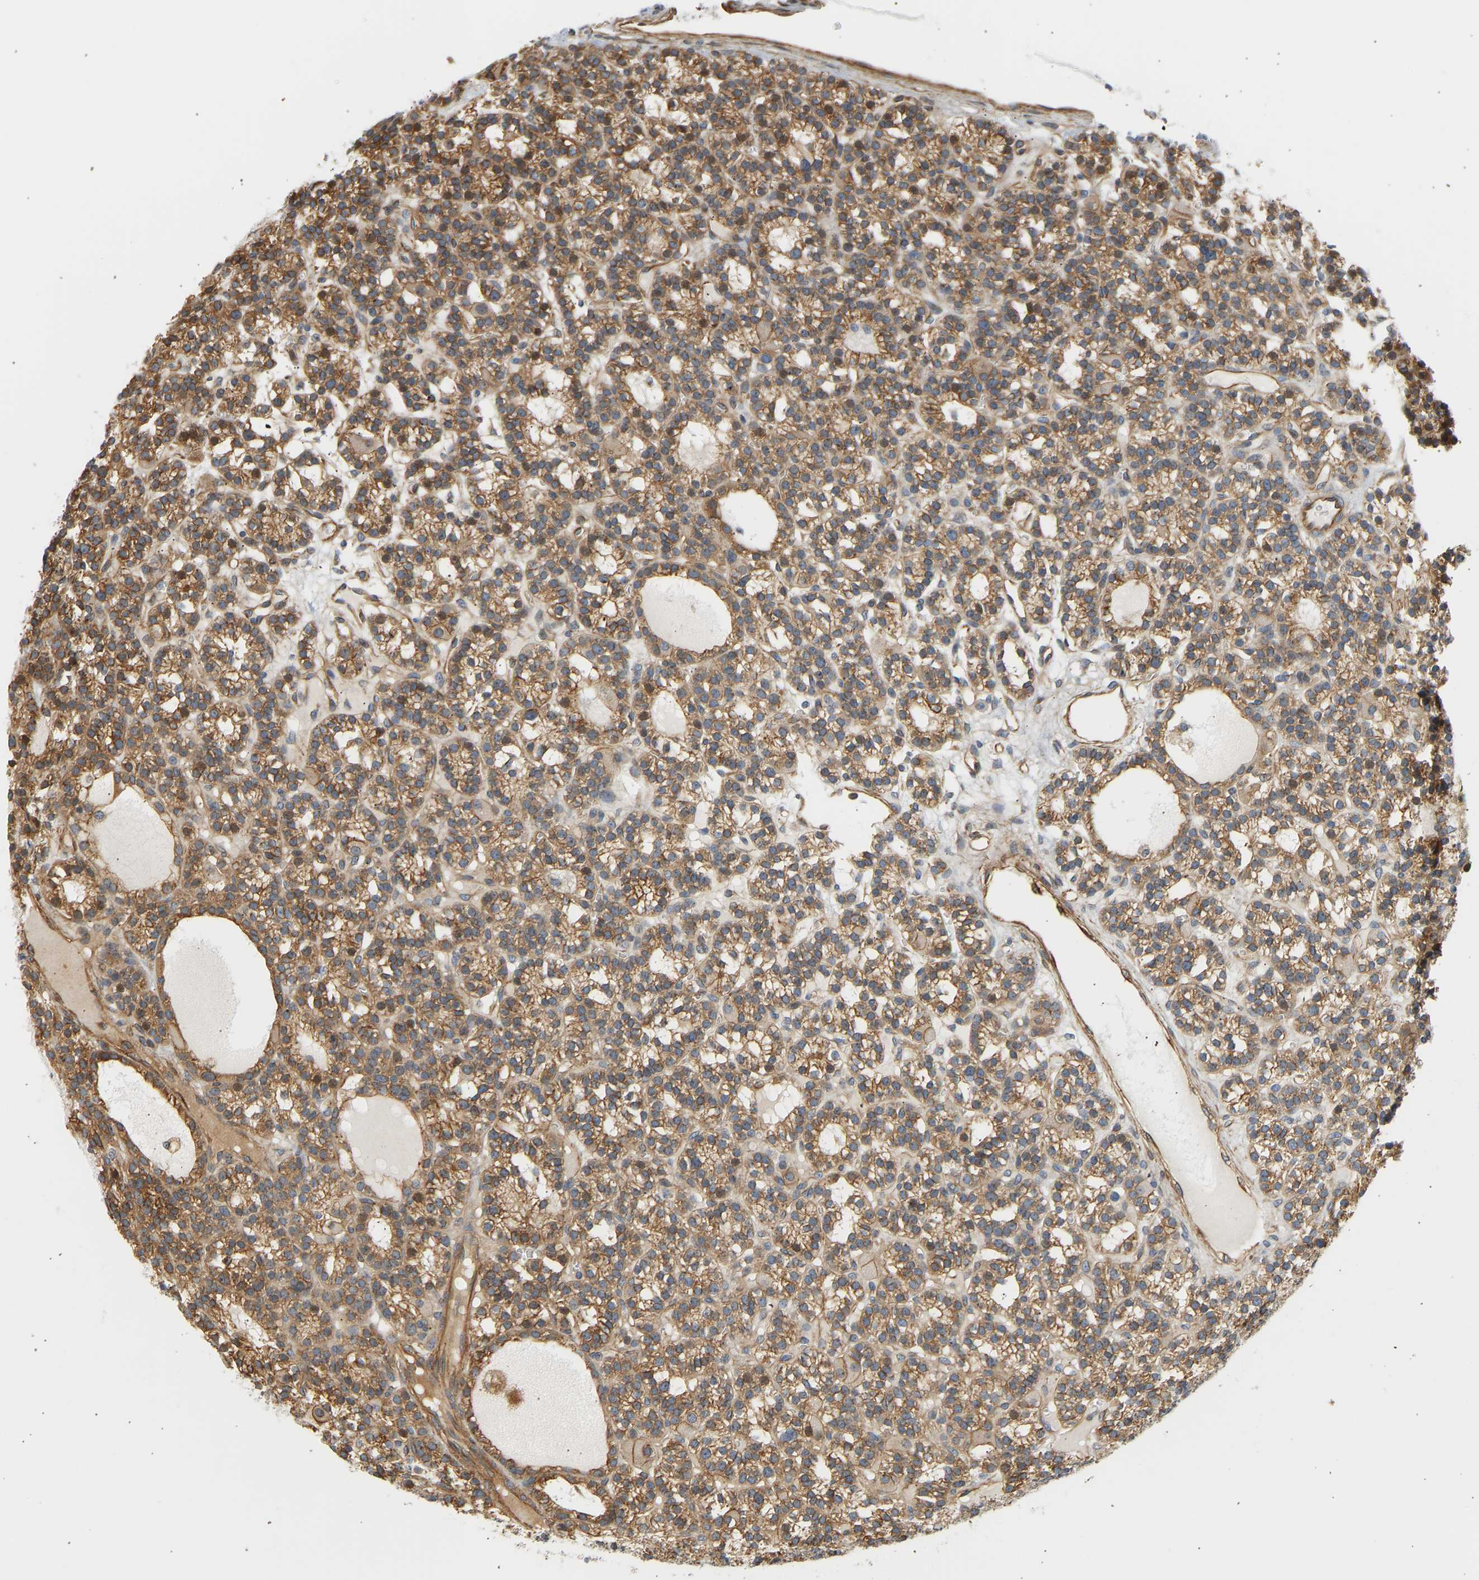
{"staining": {"intensity": "moderate", "quantity": ">75%", "location": "cytoplasmic/membranous"}, "tissue": "parathyroid gland", "cell_type": "Glandular cells", "image_type": "normal", "snomed": [{"axis": "morphology", "description": "Normal tissue, NOS"}, {"axis": "morphology", "description": "Adenoma, NOS"}, {"axis": "topography", "description": "Parathyroid gland"}], "caption": "The histopathology image displays immunohistochemical staining of unremarkable parathyroid gland. There is moderate cytoplasmic/membranous expression is seen in about >75% of glandular cells.", "gene": "CEP57", "patient": {"sex": "female", "age": 58}}